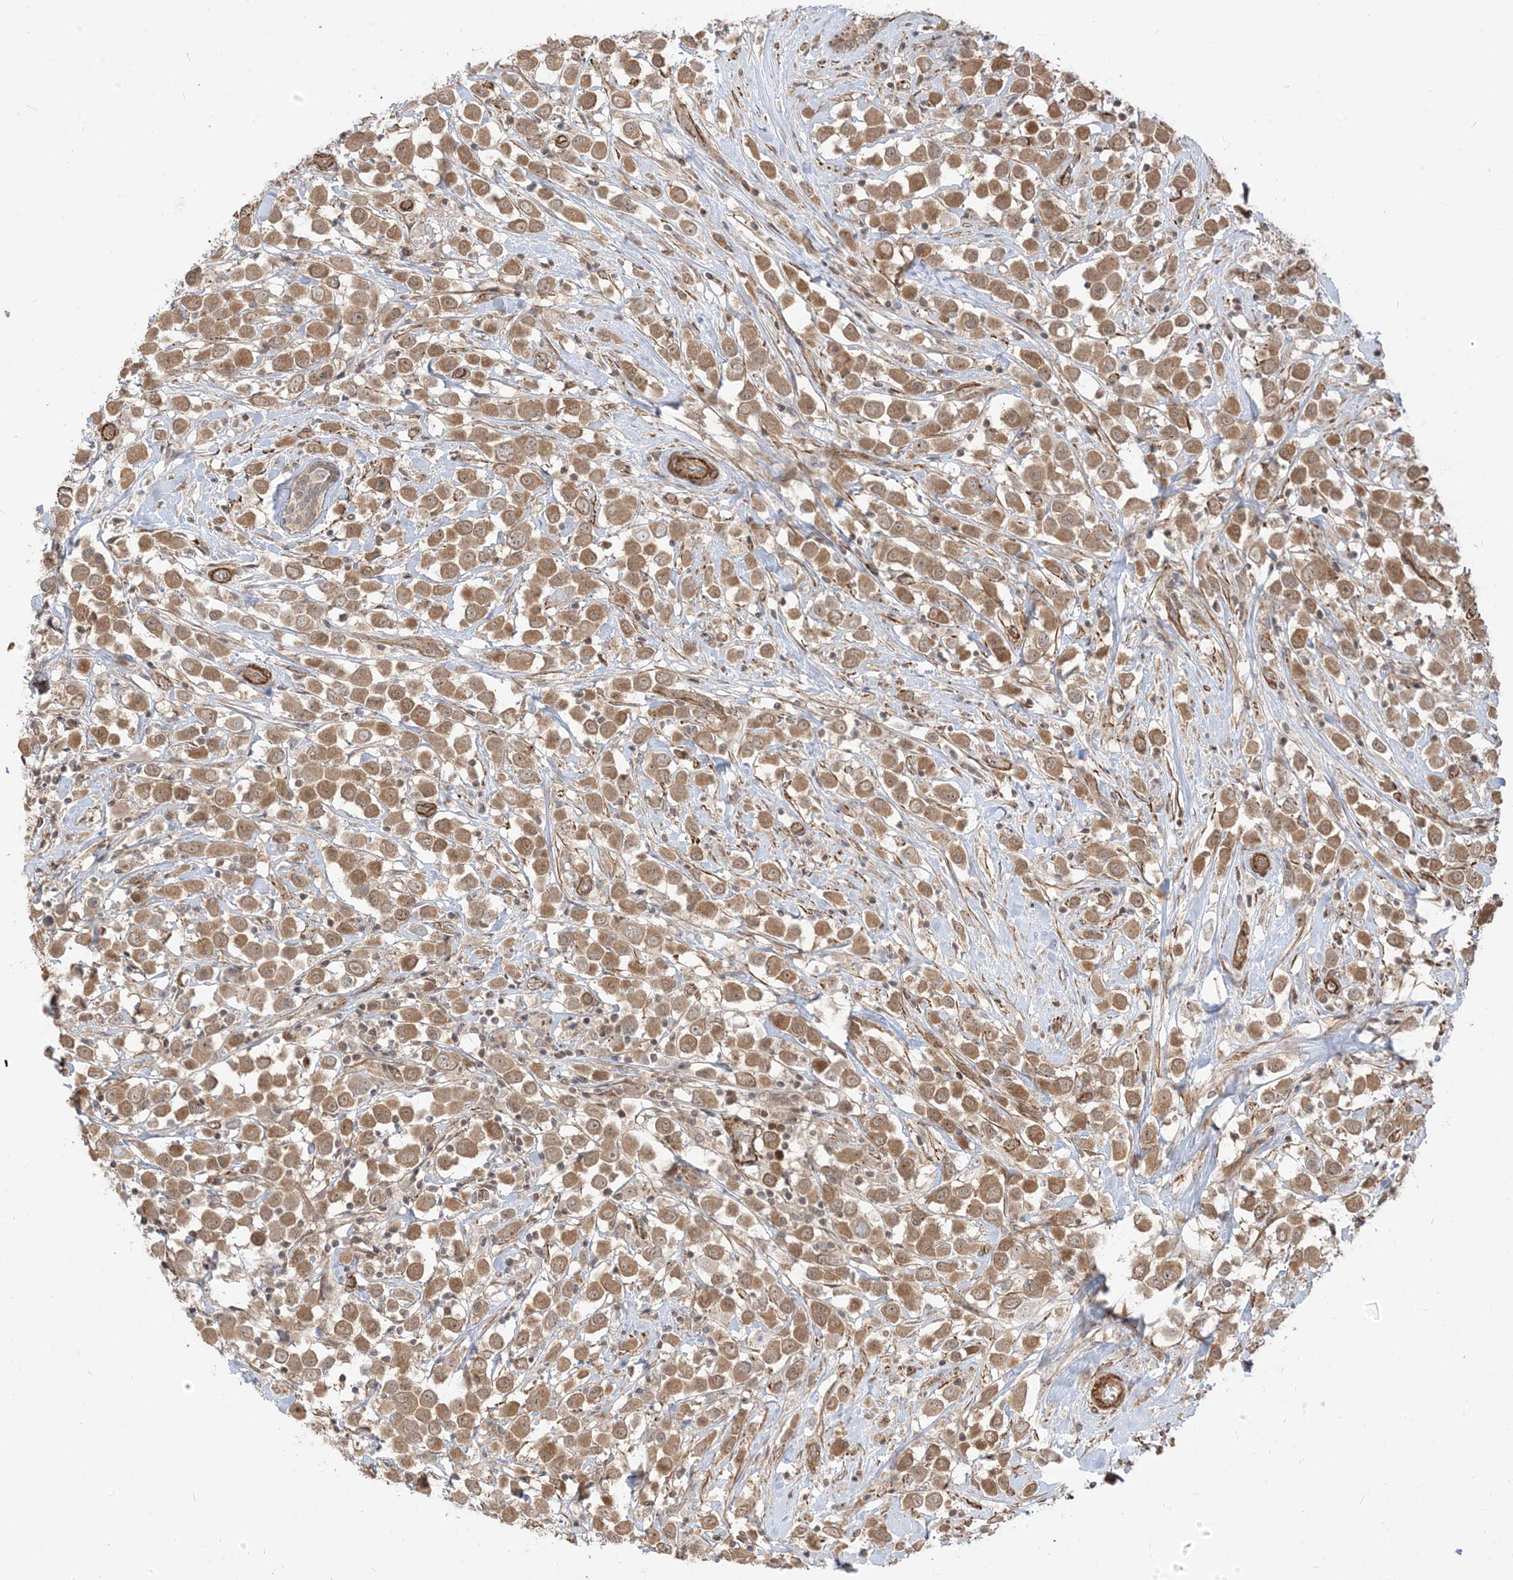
{"staining": {"intensity": "moderate", "quantity": ">75%", "location": "cytoplasmic/membranous"}, "tissue": "breast cancer", "cell_type": "Tumor cells", "image_type": "cancer", "snomed": [{"axis": "morphology", "description": "Duct carcinoma"}, {"axis": "topography", "description": "Breast"}], "caption": "The immunohistochemical stain labels moderate cytoplasmic/membranous positivity in tumor cells of breast infiltrating ductal carcinoma tissue.", "gene": "TBCC", "patient": {"sex": "female", "age": 61}}